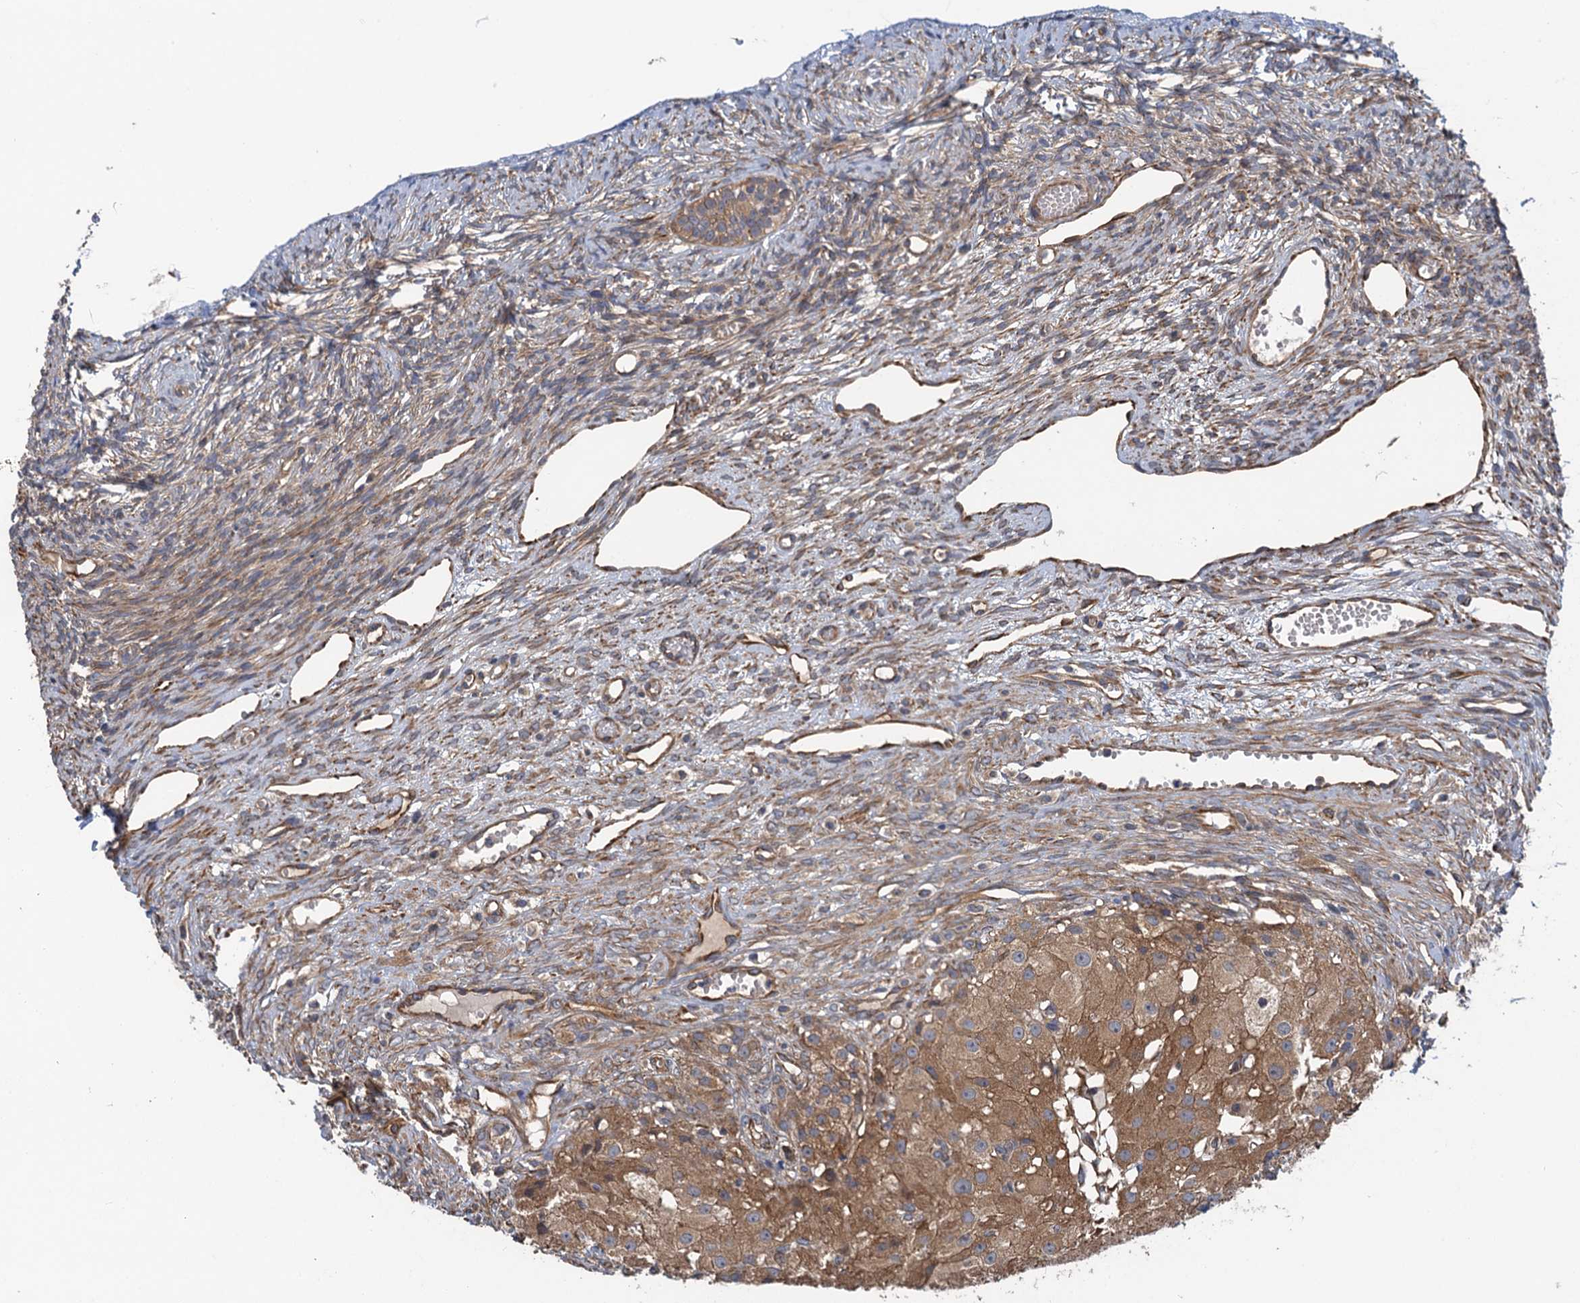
{"staining": {"intensity": "moderate", "quantity": ">75%", "location": "cytoplasmic/membranous"}, "tissue": "ovary", "cell_type": "Follicle cells", "image_type": "normal", "snomed": [{"axis": "morphology", "description": "Normal tissue, NOS"}, {"axis": "topography", "description": "Ovary"}], "caption": "Protein staining of normal ovary shows moderate cytoplasmic/membranous expression in approximately >75% of follicle cells. Nuclei are stained in blue.", "gene": "PJA2", "patient": {"sex": "female", "age": 51}}